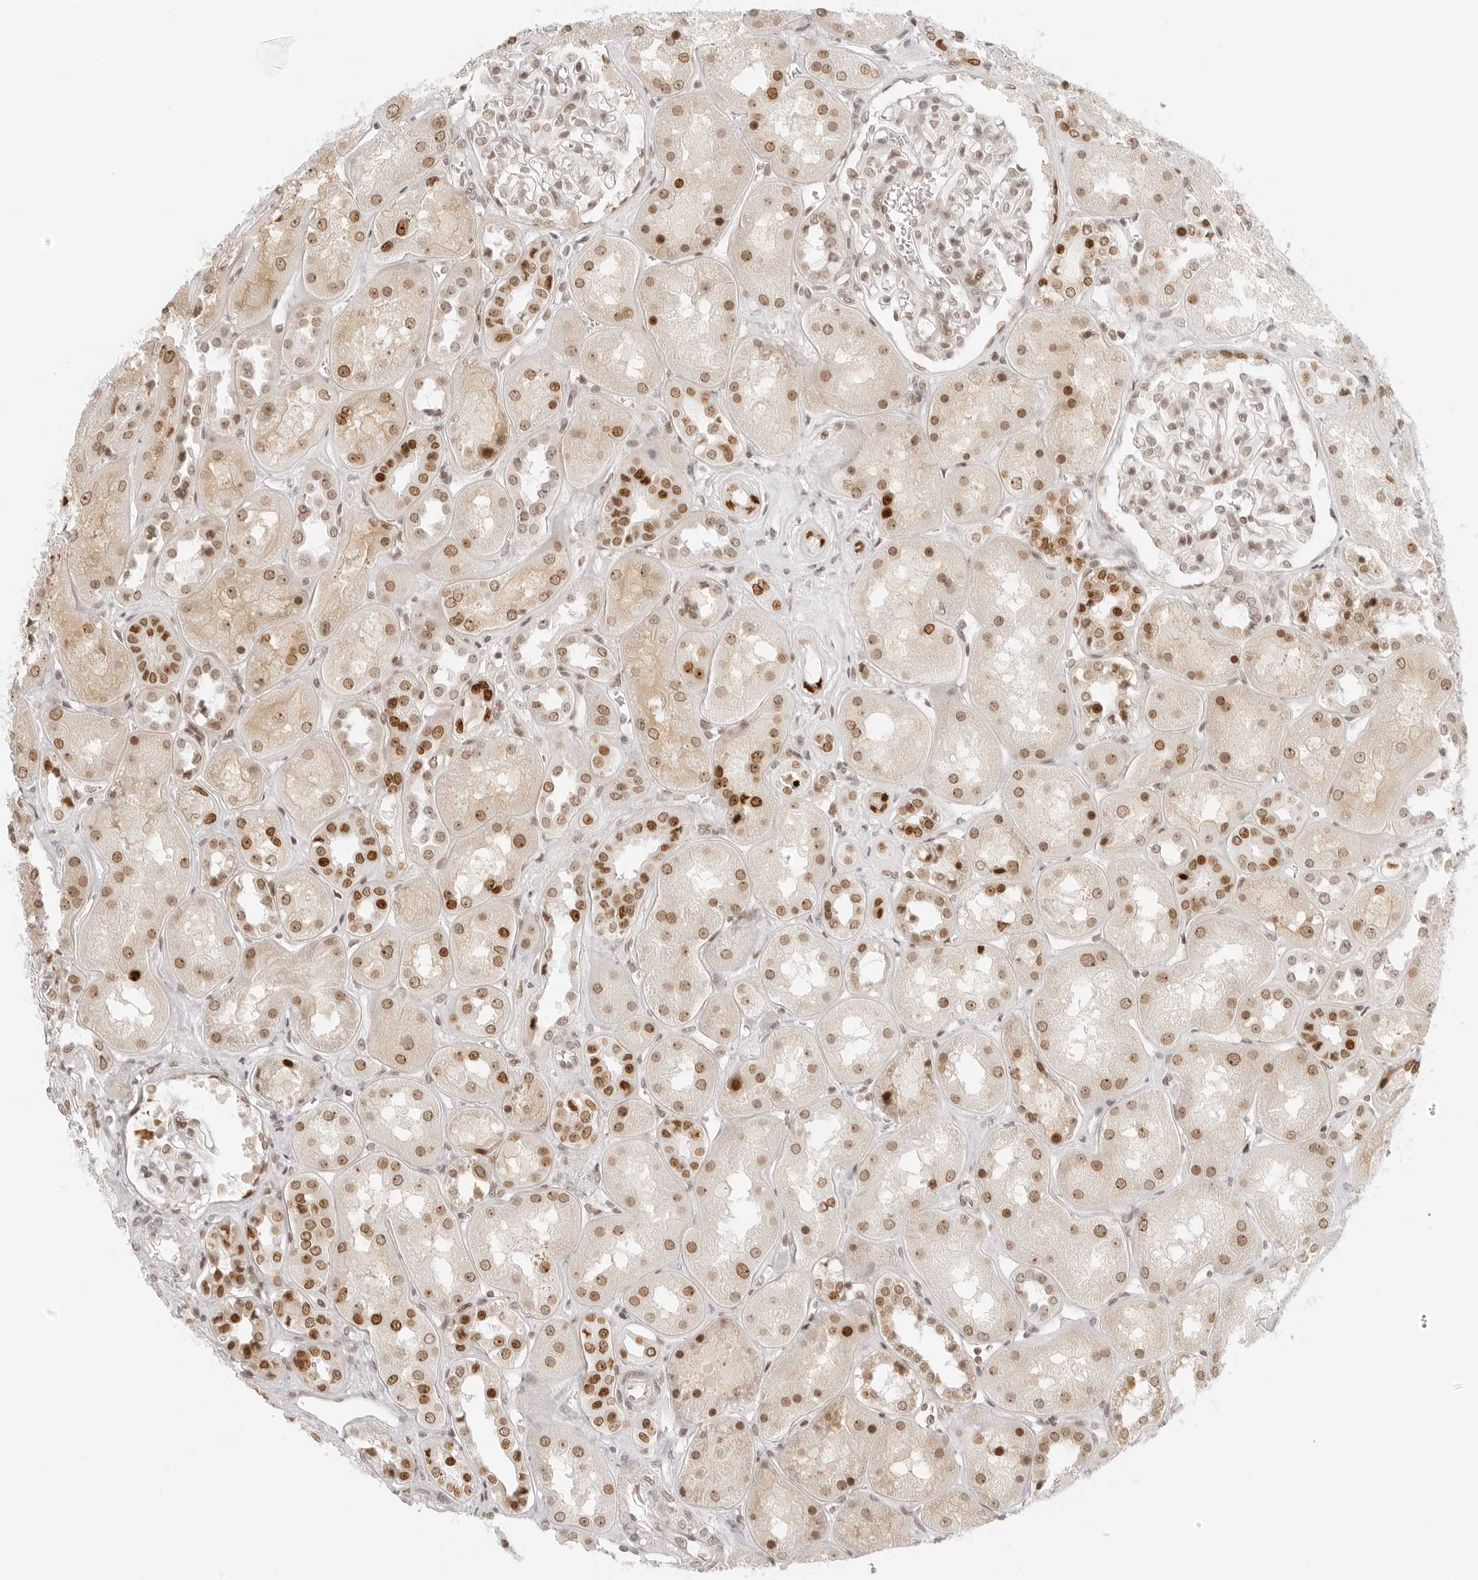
{"staining": {"intensity": "weak", "quantity": "25%-75%", "location": "nuclear"}, "tissue": "kidney", "cell_type": "Cells in glomeruli", "image_type": "normal", "snomed": [{"axis": "morphology", "description": "Normal tissue, NOS"}, {"axis": "topography", "description": "Kidney"}], "caption": "High-power microscopy captured an immunohistochemistry (IHC) photomicrograph of normal kidney, revealing weak nuclear positivity in about 25%-75% of cells in glomeruli. The staining is performed using DAB brown chromogen to label protein expression. The nuclei are counter-stained blue using hematoxylin.", "gene": "RCC1", "patient": {"sex": "male", "age": 70}}